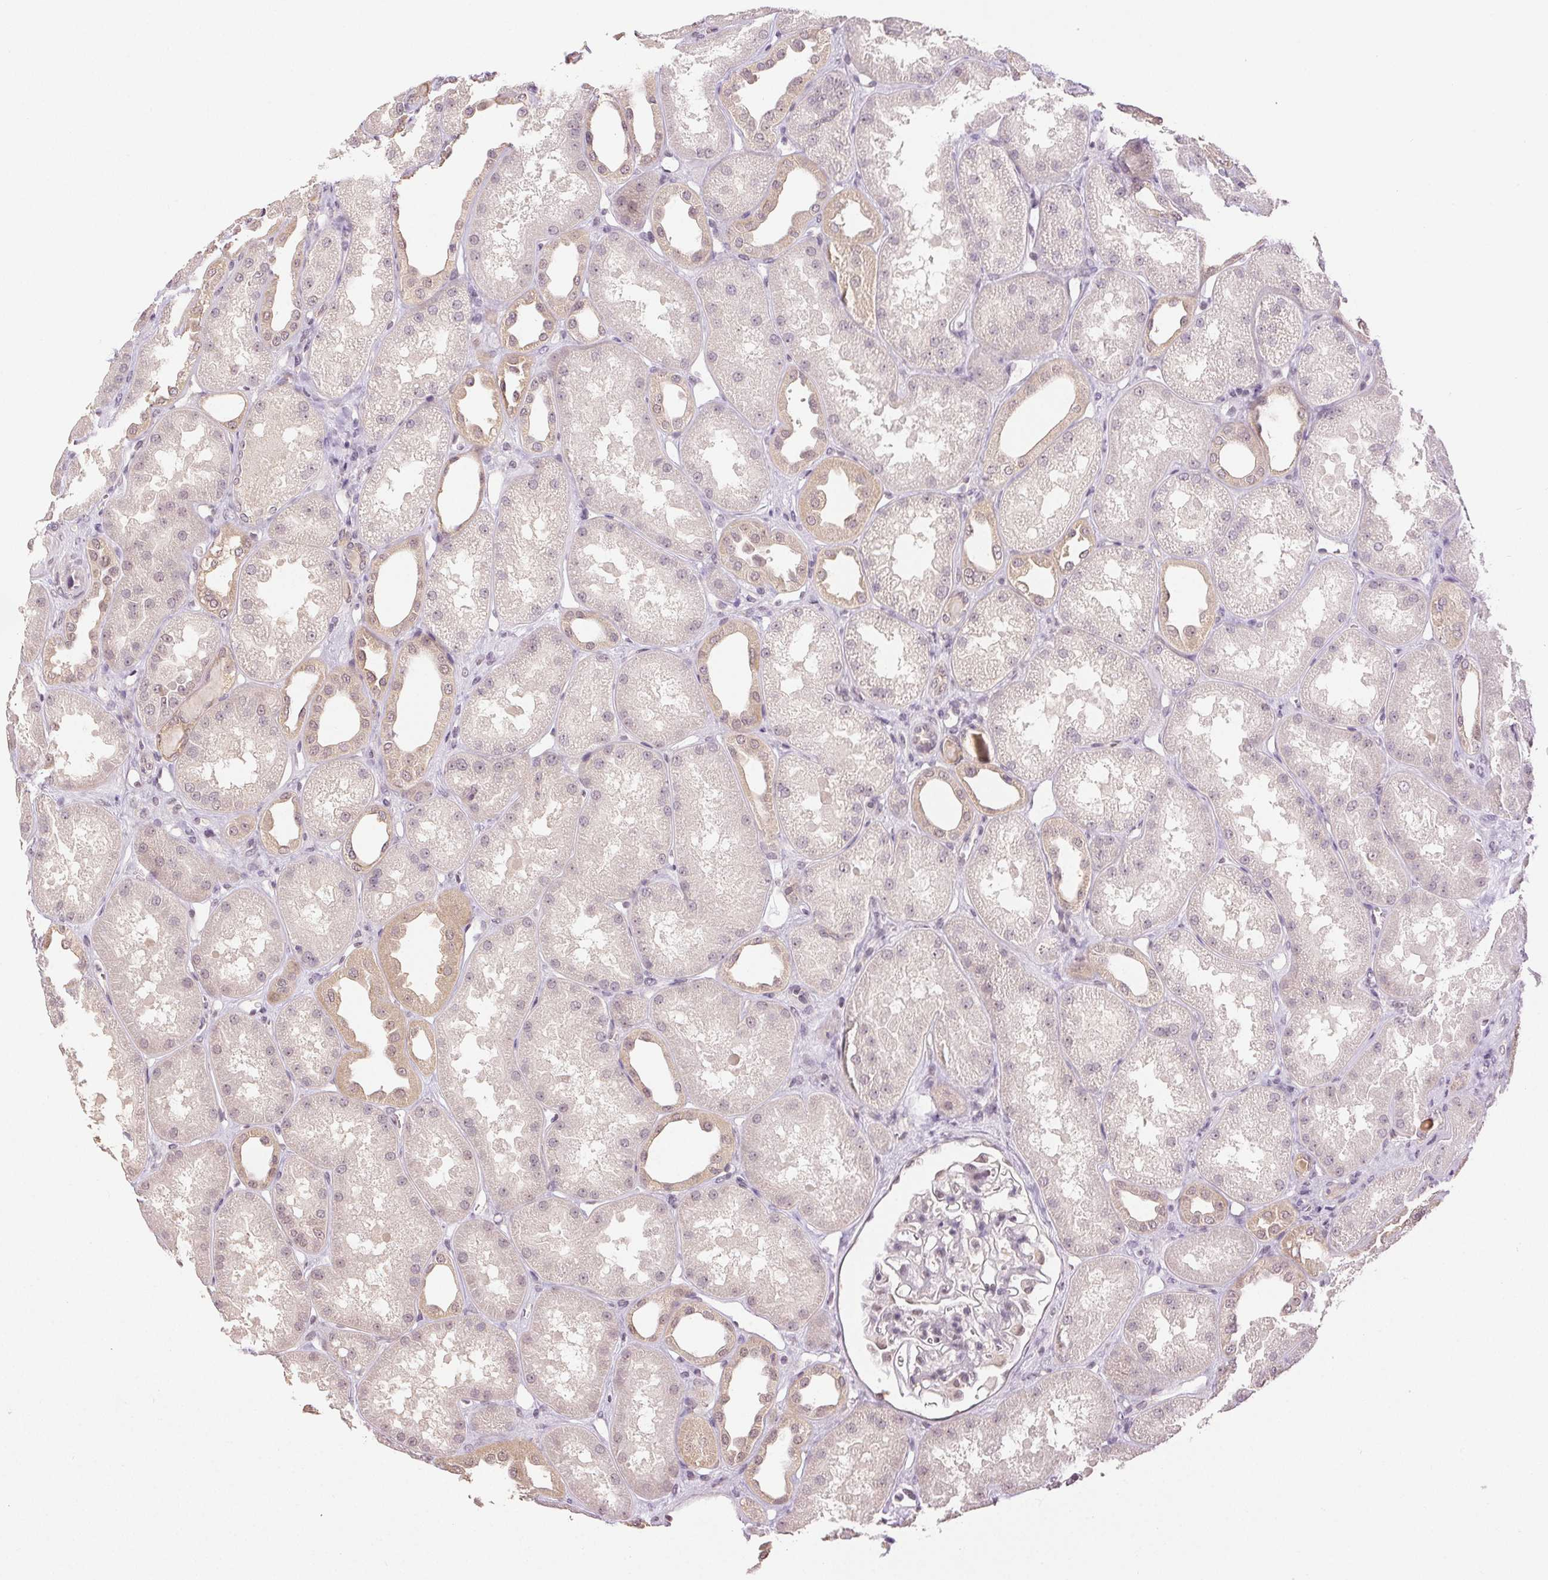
{"staining": {"intensity": "negative", "quantity": "none", "location": "none"}, "tissue": "kidney", "cell_type": "Cells in glomeruli", "image_type": "normal", "snomed": [{"axis": "morphology", "description": "Normal tissue, NOS"}, {"axis": "topography", "description": "Kidney"}], "caption": "Immunohistochemical staining of normal kidney exhibits no significant staining in cells in glomeruli.", "gene": "PLCB1", "patient": {"sex": "male", "age": 61}}